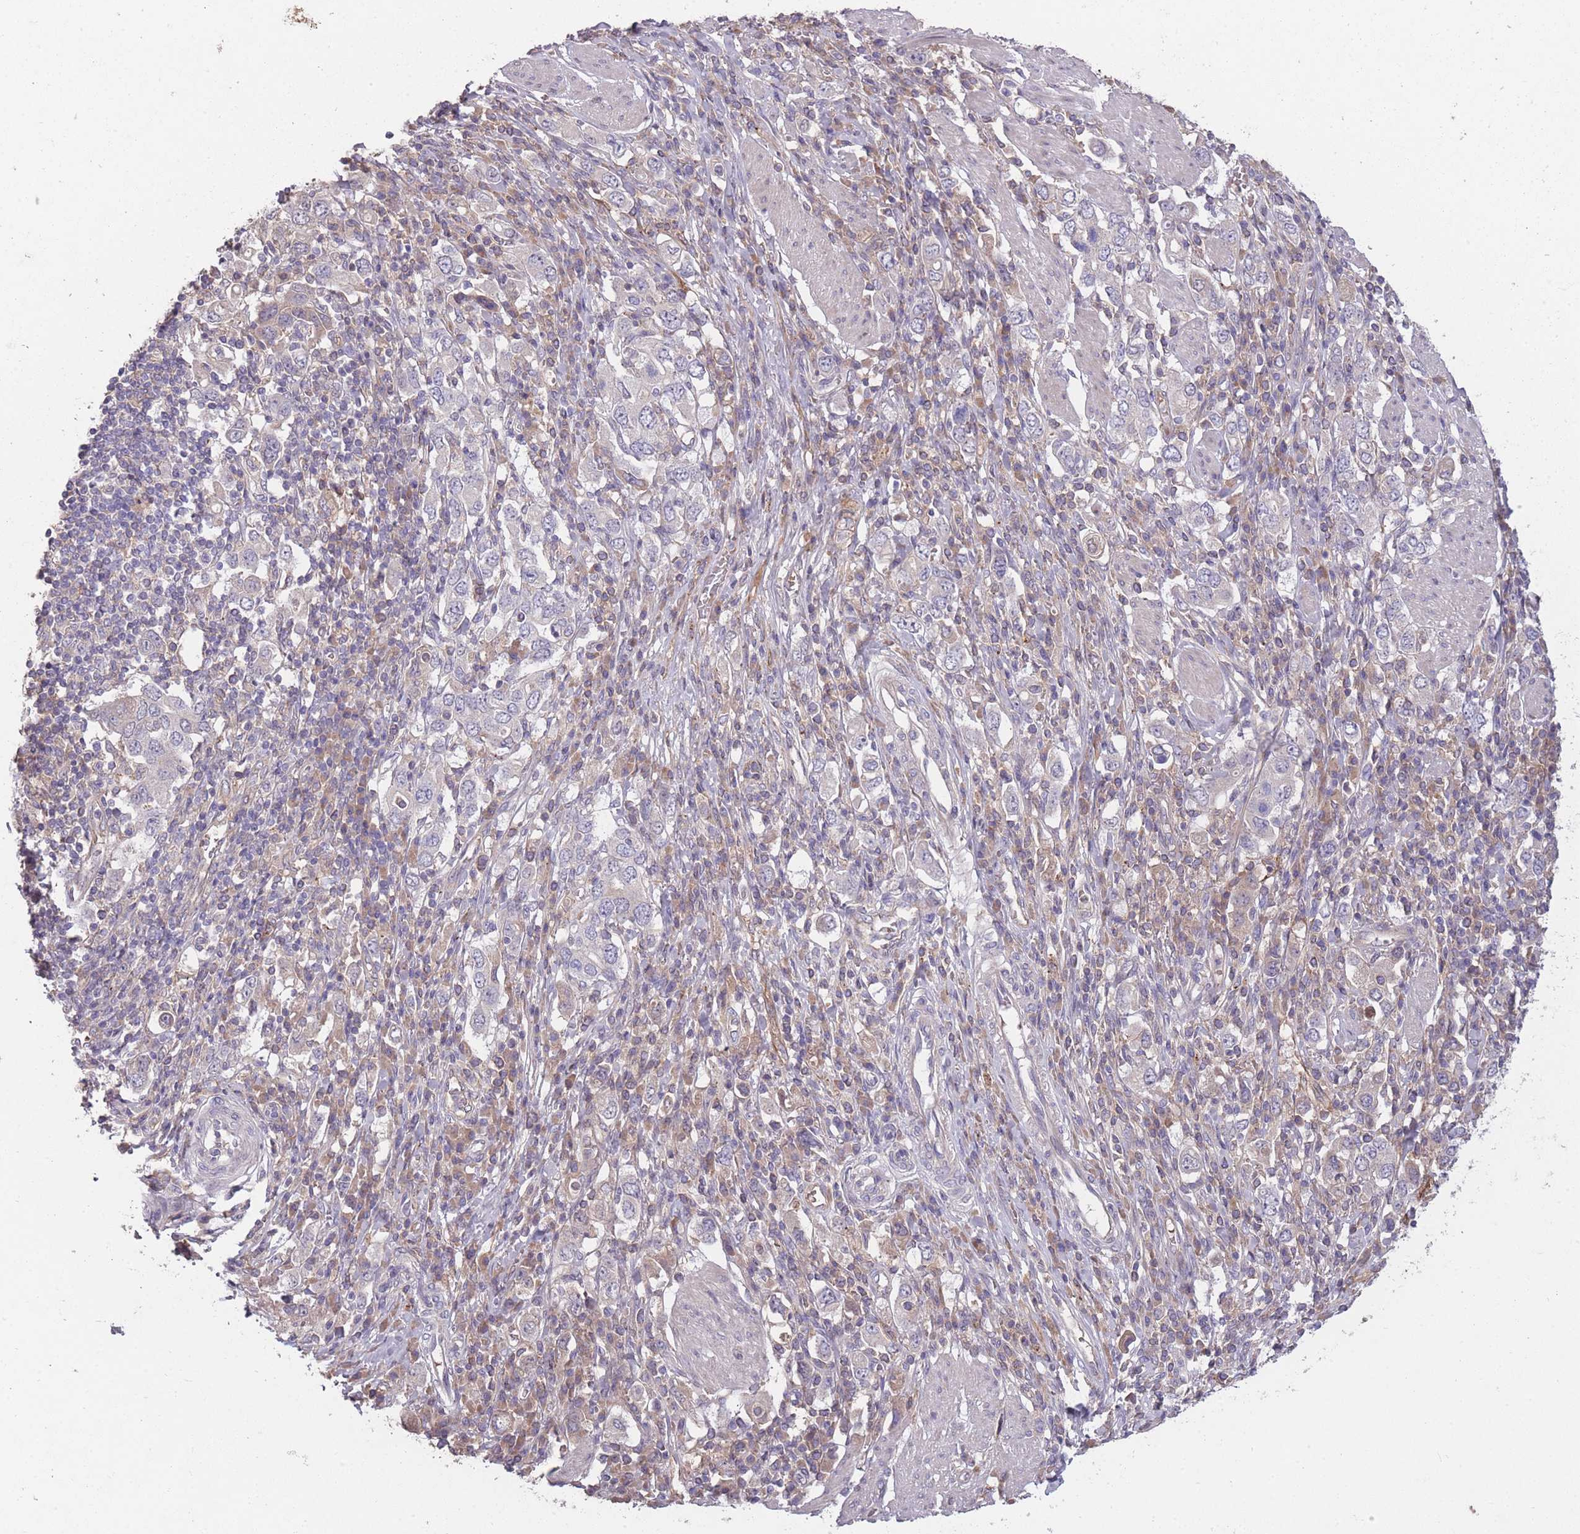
{"staining": {"intensity": "negative", "quantity": "none", "location": "none"}, "tissue": "stomach cancer", "cell_type": "Tumor cells", "image_type": "cancer", "snomed": [{"axis": "morphology", "description": "Adenocarcinoma, NOS"}, {"axis": "topography", "description": "Stomach, upper"}, {"axis": "topography", "description": "Stomach"}], "caption": "Immunohistochemical staining of stomach cancer shows no significant staining in tumor cells.", "gene": "OR2V2", "patient": {"sex": "male", "age": 62}}